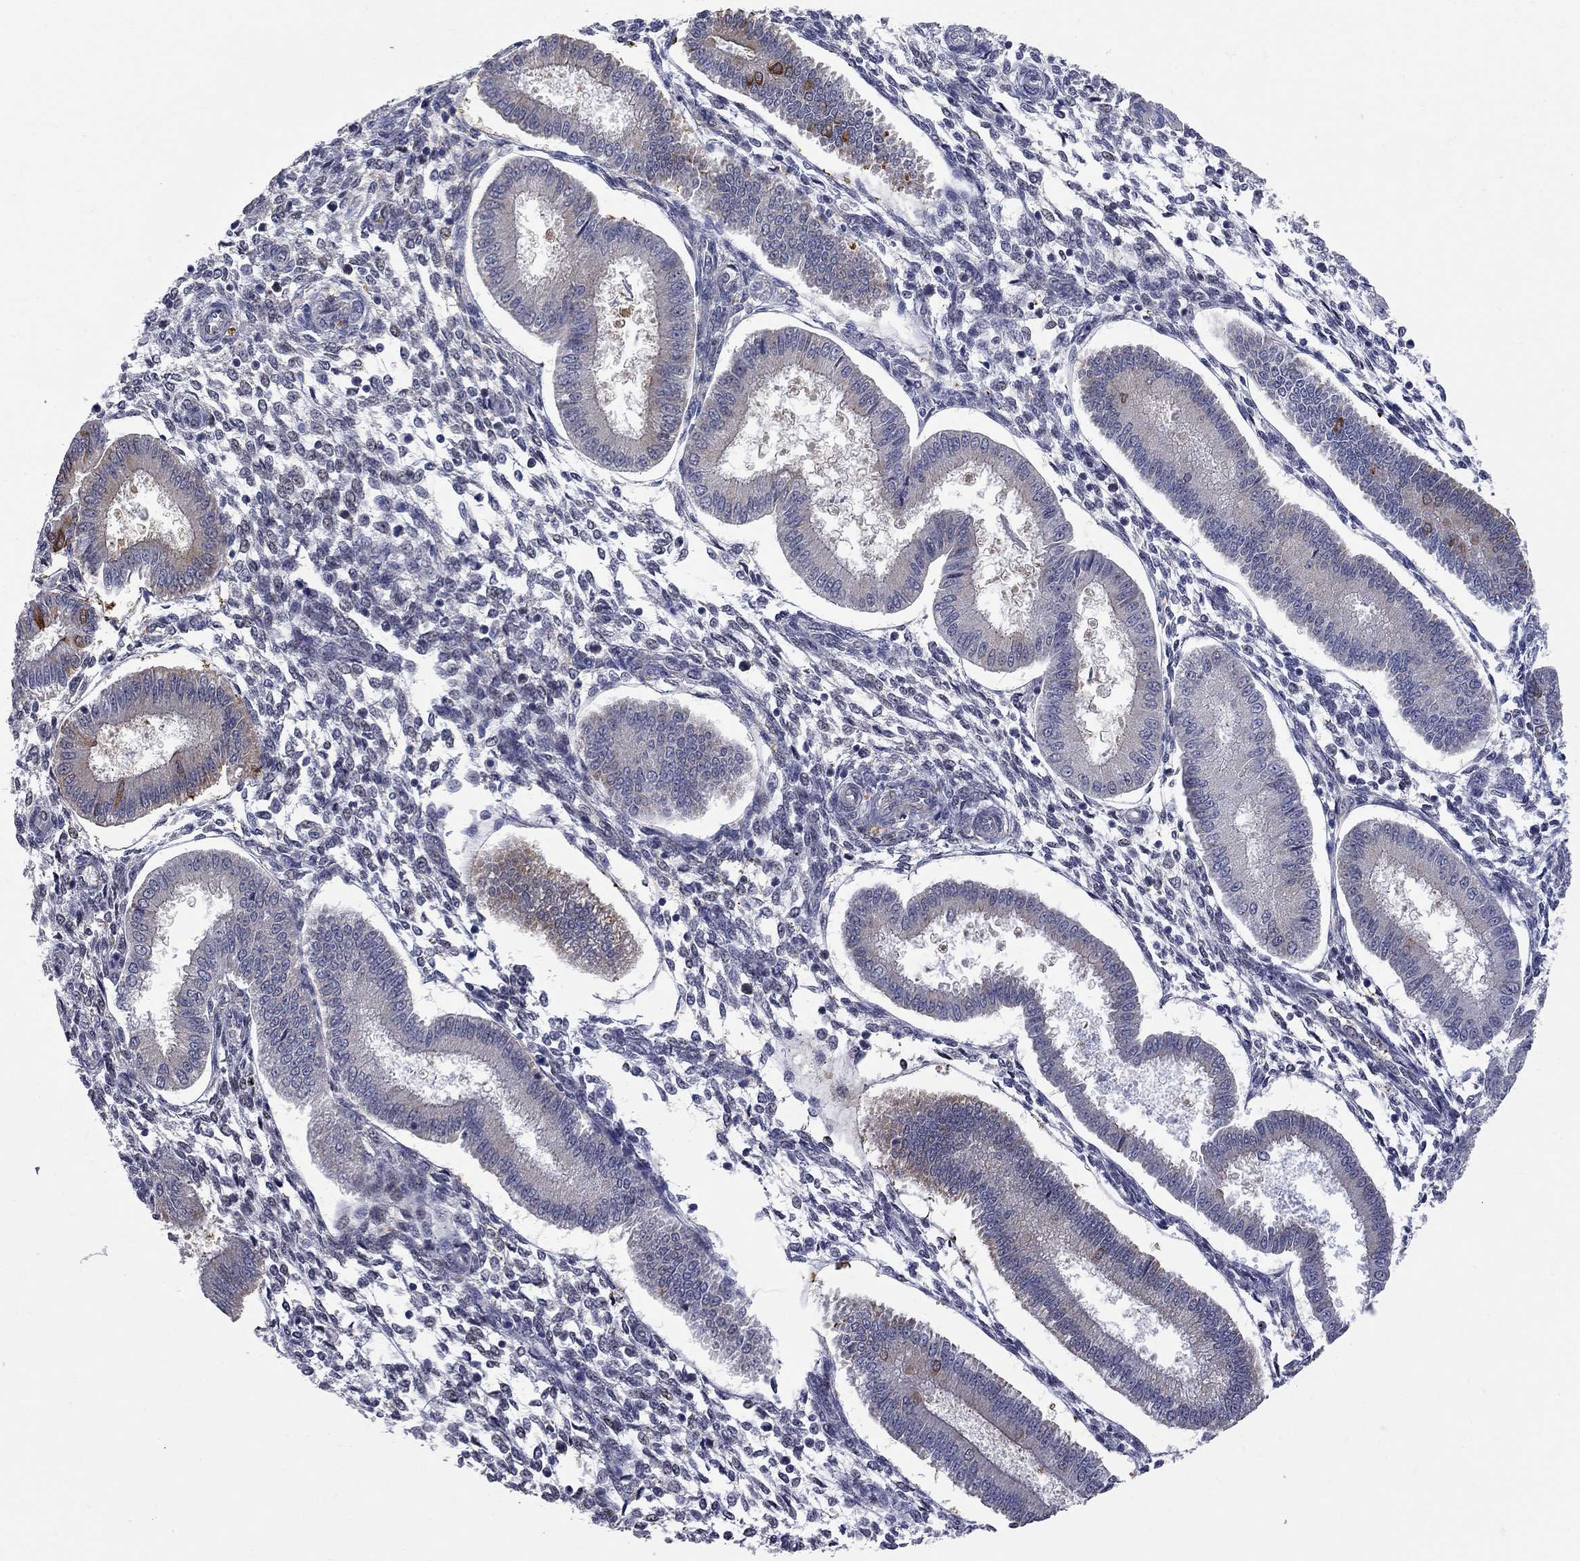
{"staining": {"intensity": "negative", "quantity": "none", "location": "none"}, "tissue": "endometrium", "cell_type": "Cells in endometrial stroma", "image_type": "normal", "snomed": [{"axis": "morphology", "description": "Normal tissue, NOS"}, {"axis": "topography", "description": "Endometrium"}], "caption": "An image of endometrium stained for a protein shows no brown staining in cells in endometrial stroma. (Stains: DAB (3,3'-diaminobenzidine) immunohistochemistry (IHC) with hematoxylin counter stain, Microscopy: brightfield microscopy at high magnification).", "gene": "ENSG00000255639", "patient": {"sex": "female", "age": 43}}